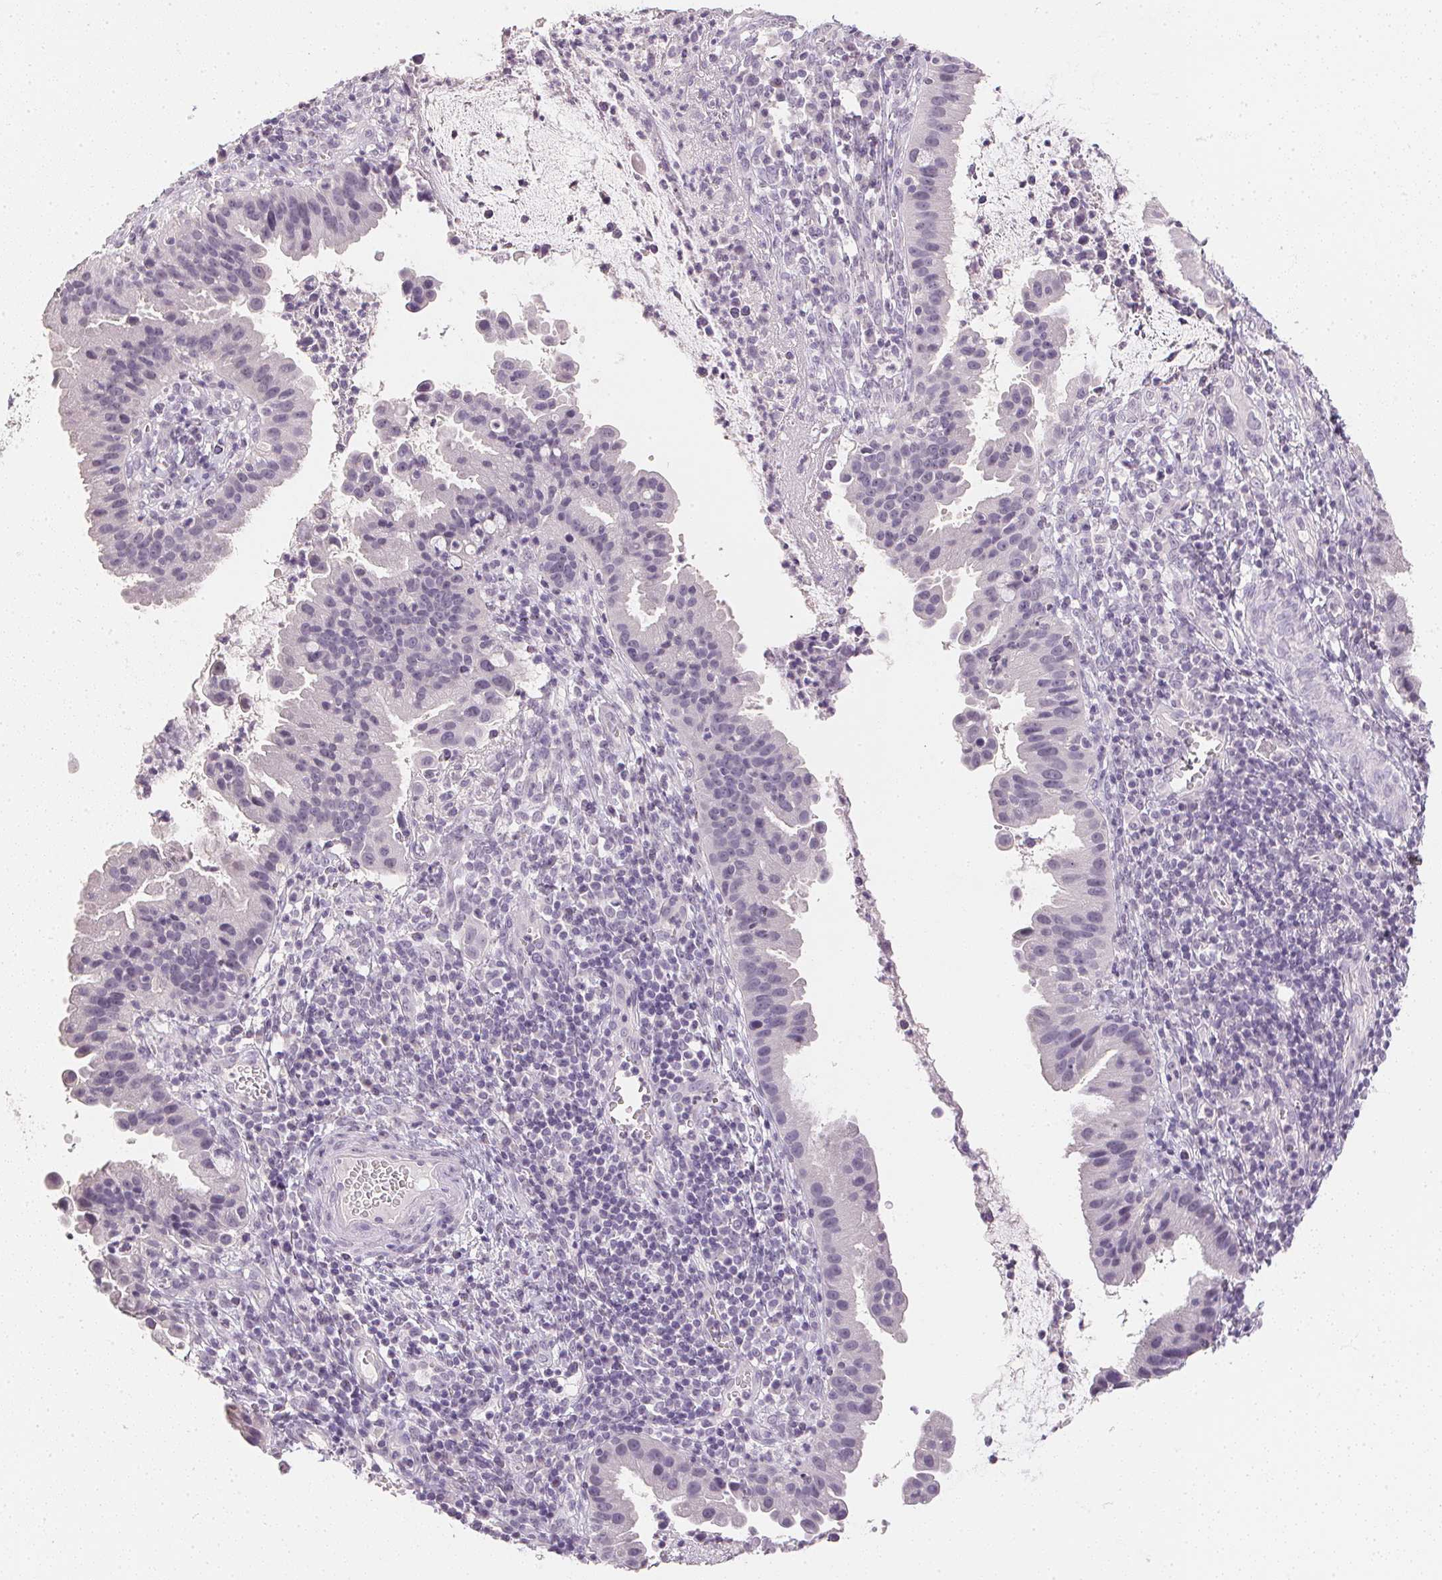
{"staining": {"intensity": "negative", "quantity": "none", "location": "none"}, "tissue": "cervical cancer", "cell_type": "Tumor cells", "image_type": "cancer", "snomed": [{"axis": "morphology", "description": "Adenocarcinoma, NOS"}, {"axis": "topography", "description": "Cervix"}], "caption": "IHC photomicrograph of neoplastic tissue: adenocarcinoma (cervical) stained with DAB (3,3'-diaminobenzidine) shows no significant protein staining in tumor cells.", "gene": "PPY", "patient": {"sex": "female", "age": 34}}